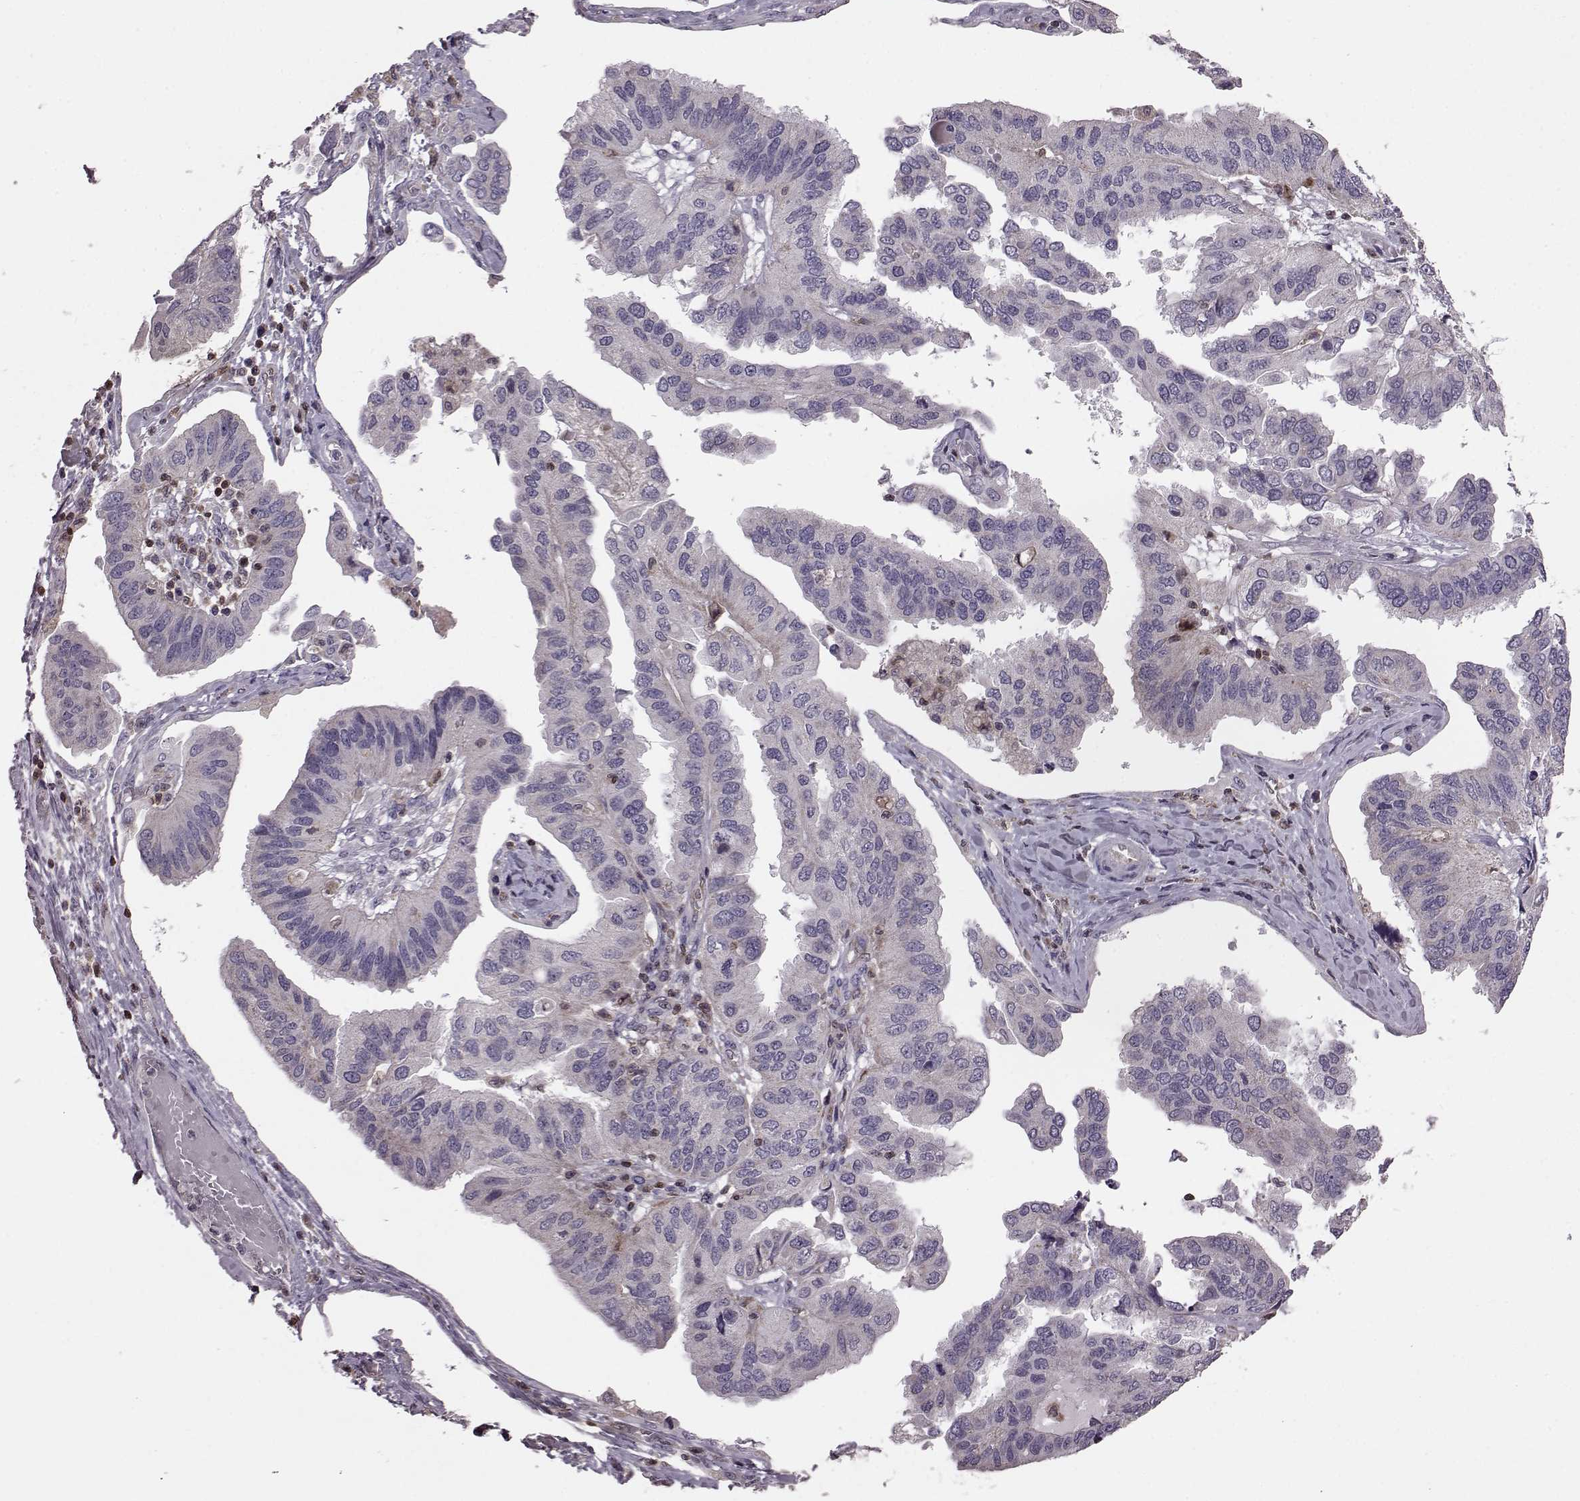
{"staining": {"intensity": "negative", "quantity": "none", "location": "none"}, "tissue": "ovarian cancer", "cell_type": "Tumor cells", "image_type": "cancer", "snomed": [{"axis": "morphology", "description": "Cystadenocarcinoma, serous, NOS"}, {"axis": "topography", "description": "Ovary"}], "caption": "Micrograph shows no significant protein expression in tumor cells of ovarian cancer (serous cystadenocarcinoma). (DAB (3,3'-diaminobenzidine) IHC visualized using brightfield microscopy, high magnification).", "gene": "CDC42SE1", "patient": {"sex": "female", "age": 79}}